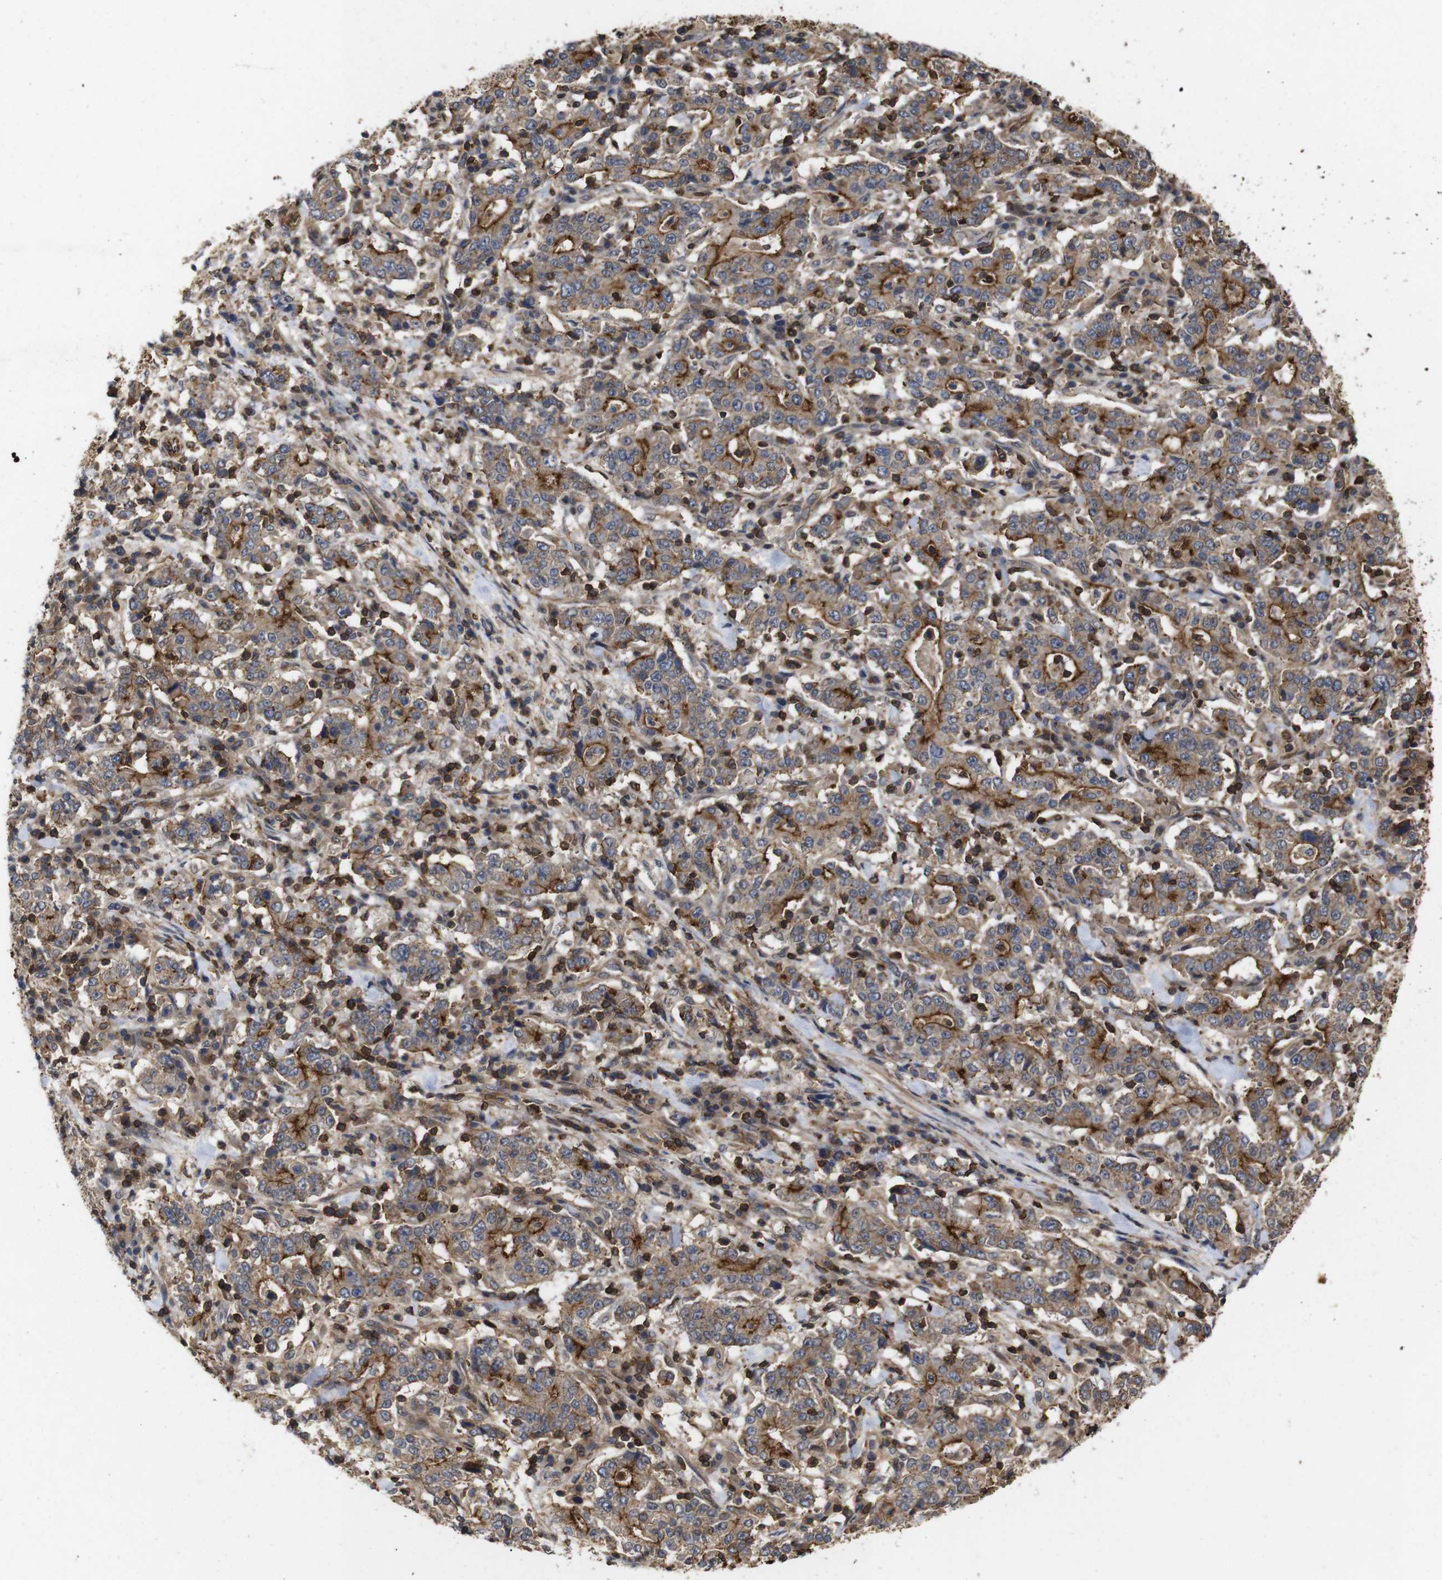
{"staining": {"intensity": "moderate", "quantity": ">75%", "location": "cytoplasmic/membranous"}, "tissue": "stomach cancer", "cell_type": "Tumor cells", "image_type": "cancer", "snomed": [{"axis": "morphology", "description": "Normal tissue, NOS"}, {"axis": "morphology", "description": "Adenocarcinoma, NOS"}, {"axis": "topography", "description": "Stomach, upper"}, {"axis": "topography", "description": "Stomach"}], "caption": "An image of stomach cancer stained for a protein reveals moderate cytoplasmic/membranous brown staining in tumor cells.", "gene": "NANOS1", "patient": {"sex": "male", "age": 59}}